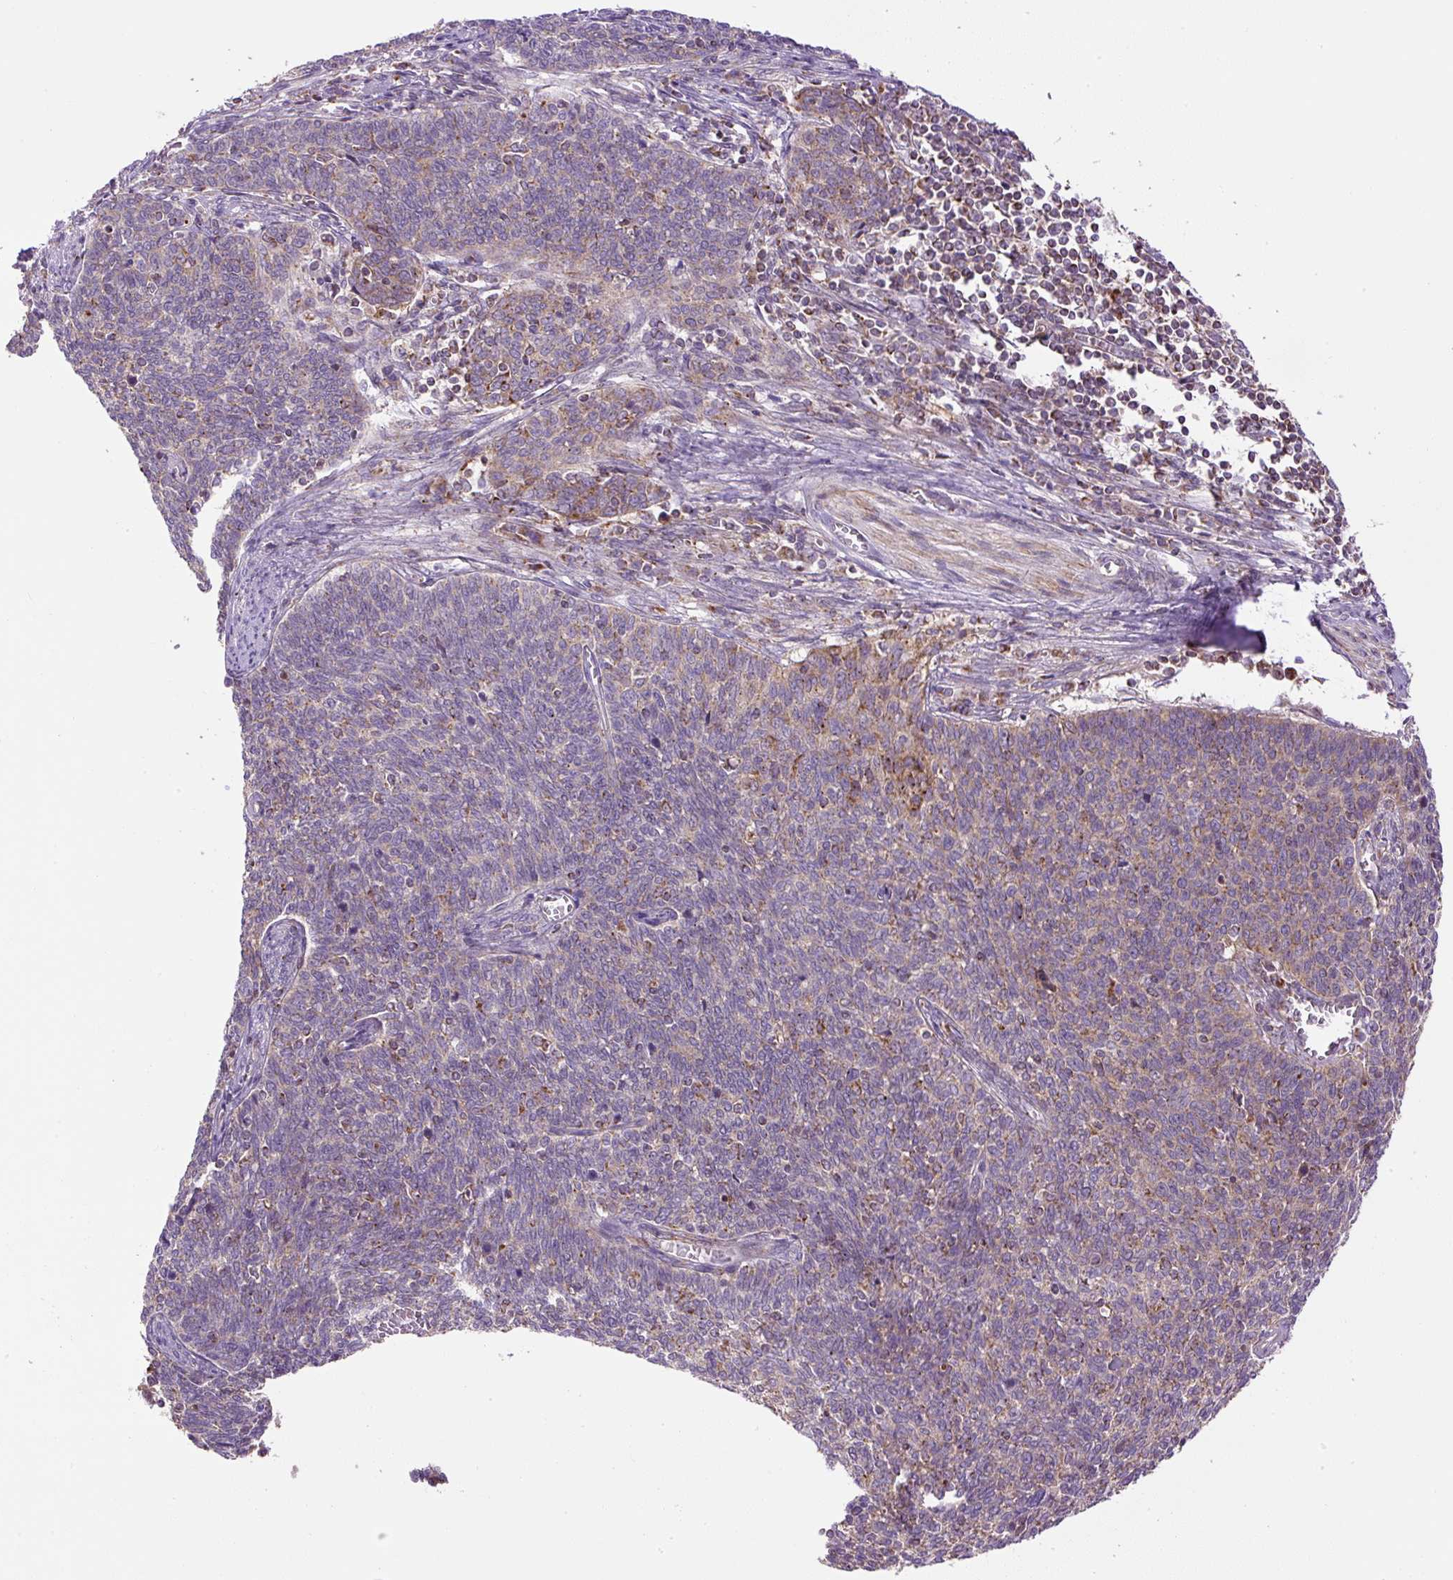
{"staining": {"intensity": "moderate", "quantity": "<25%", "location": "cytoplasmic/membranous"}, "tissue": "cervical cancer", "cell_type": "Tumor cells", "image_type": "cancer", "snomed": [{"axis": "morphology", "description": "Squamous cell carcinoma, NOS"}, {"axis": "topography", "description": "Cervix"}], "caption": "This is a photomicrograph of IHC staining of squamous cell carcinoma (cervical), which shows moderate staining in the cytoplasmic/membranous of tumor cells.", "gene": "ZNF547", "patient": {"sex": "female", "age": 39}}